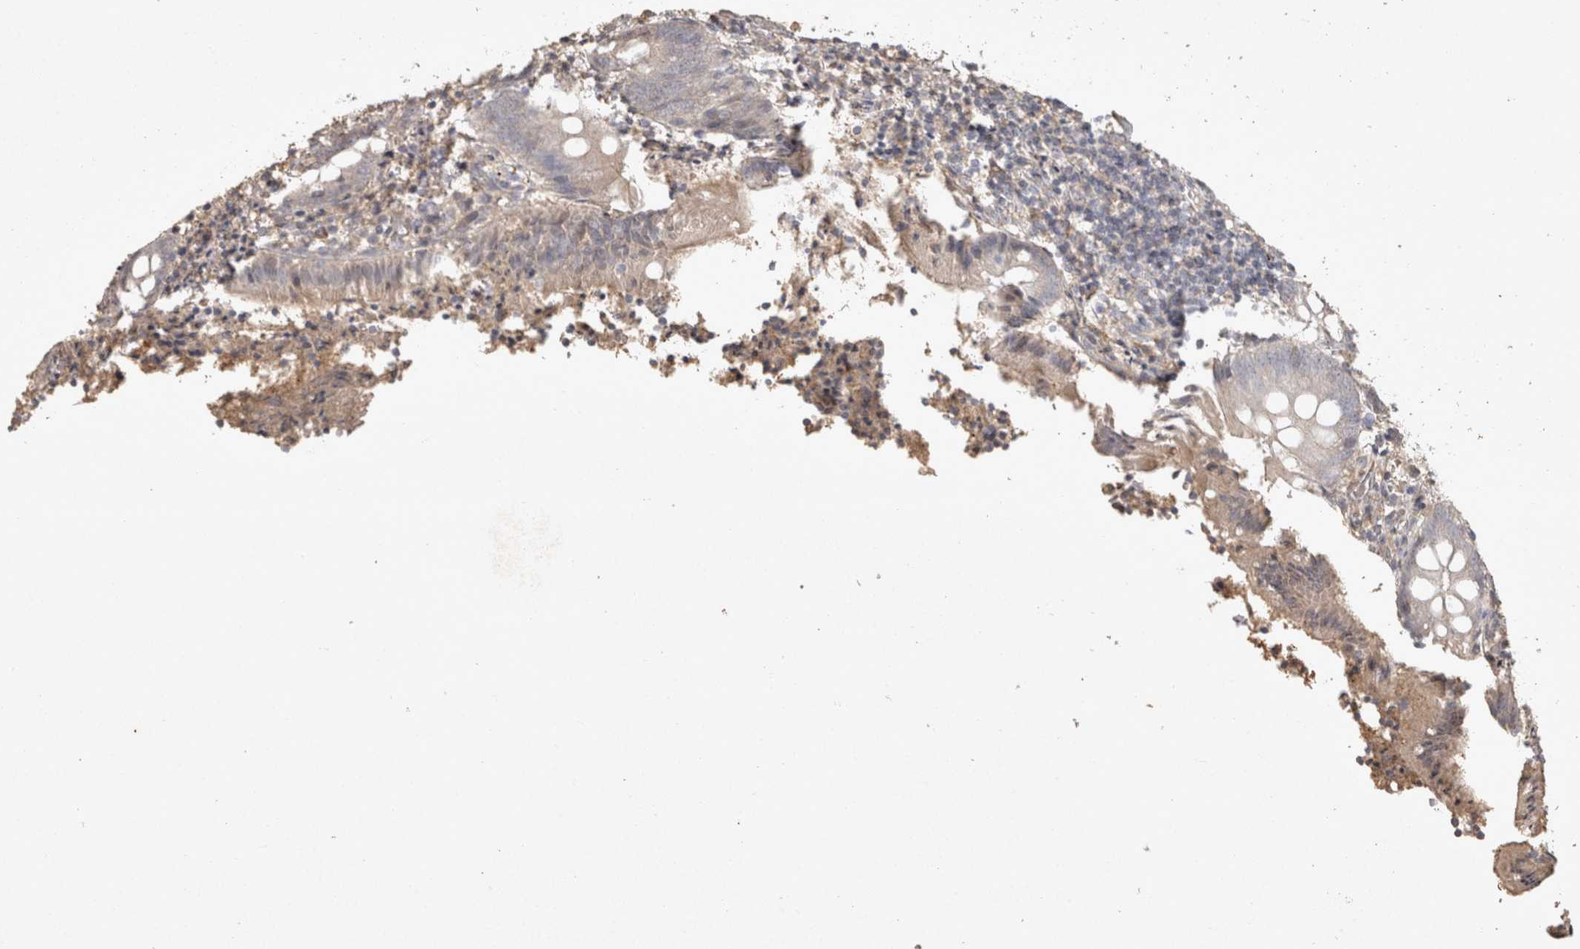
{"staining": {"intensity": "moderate", "quantity": "<25%", "location": "cytoplasmic/membranous"}, "tissue": "appendix", "cell_type": "Glandular cells", "image_type": "normal", "snomed": [{"axis": "morphology", "description": "Normal tissue, NOS"}, {"axis": "topography", "description": "Appendix"}], "caption": "The immunohistochemical stain shows moderate cytoplasmic/membranous staining in glandular cells of unremarkable appendix. The staining was performed using DAB (3,3'-diaminobenzidine), with brown indicating positive protein expression. Nuclei are stained blue with hematoxylin.", "gene": "OSTN", "patient": {"sex": "female", "age": 17}}